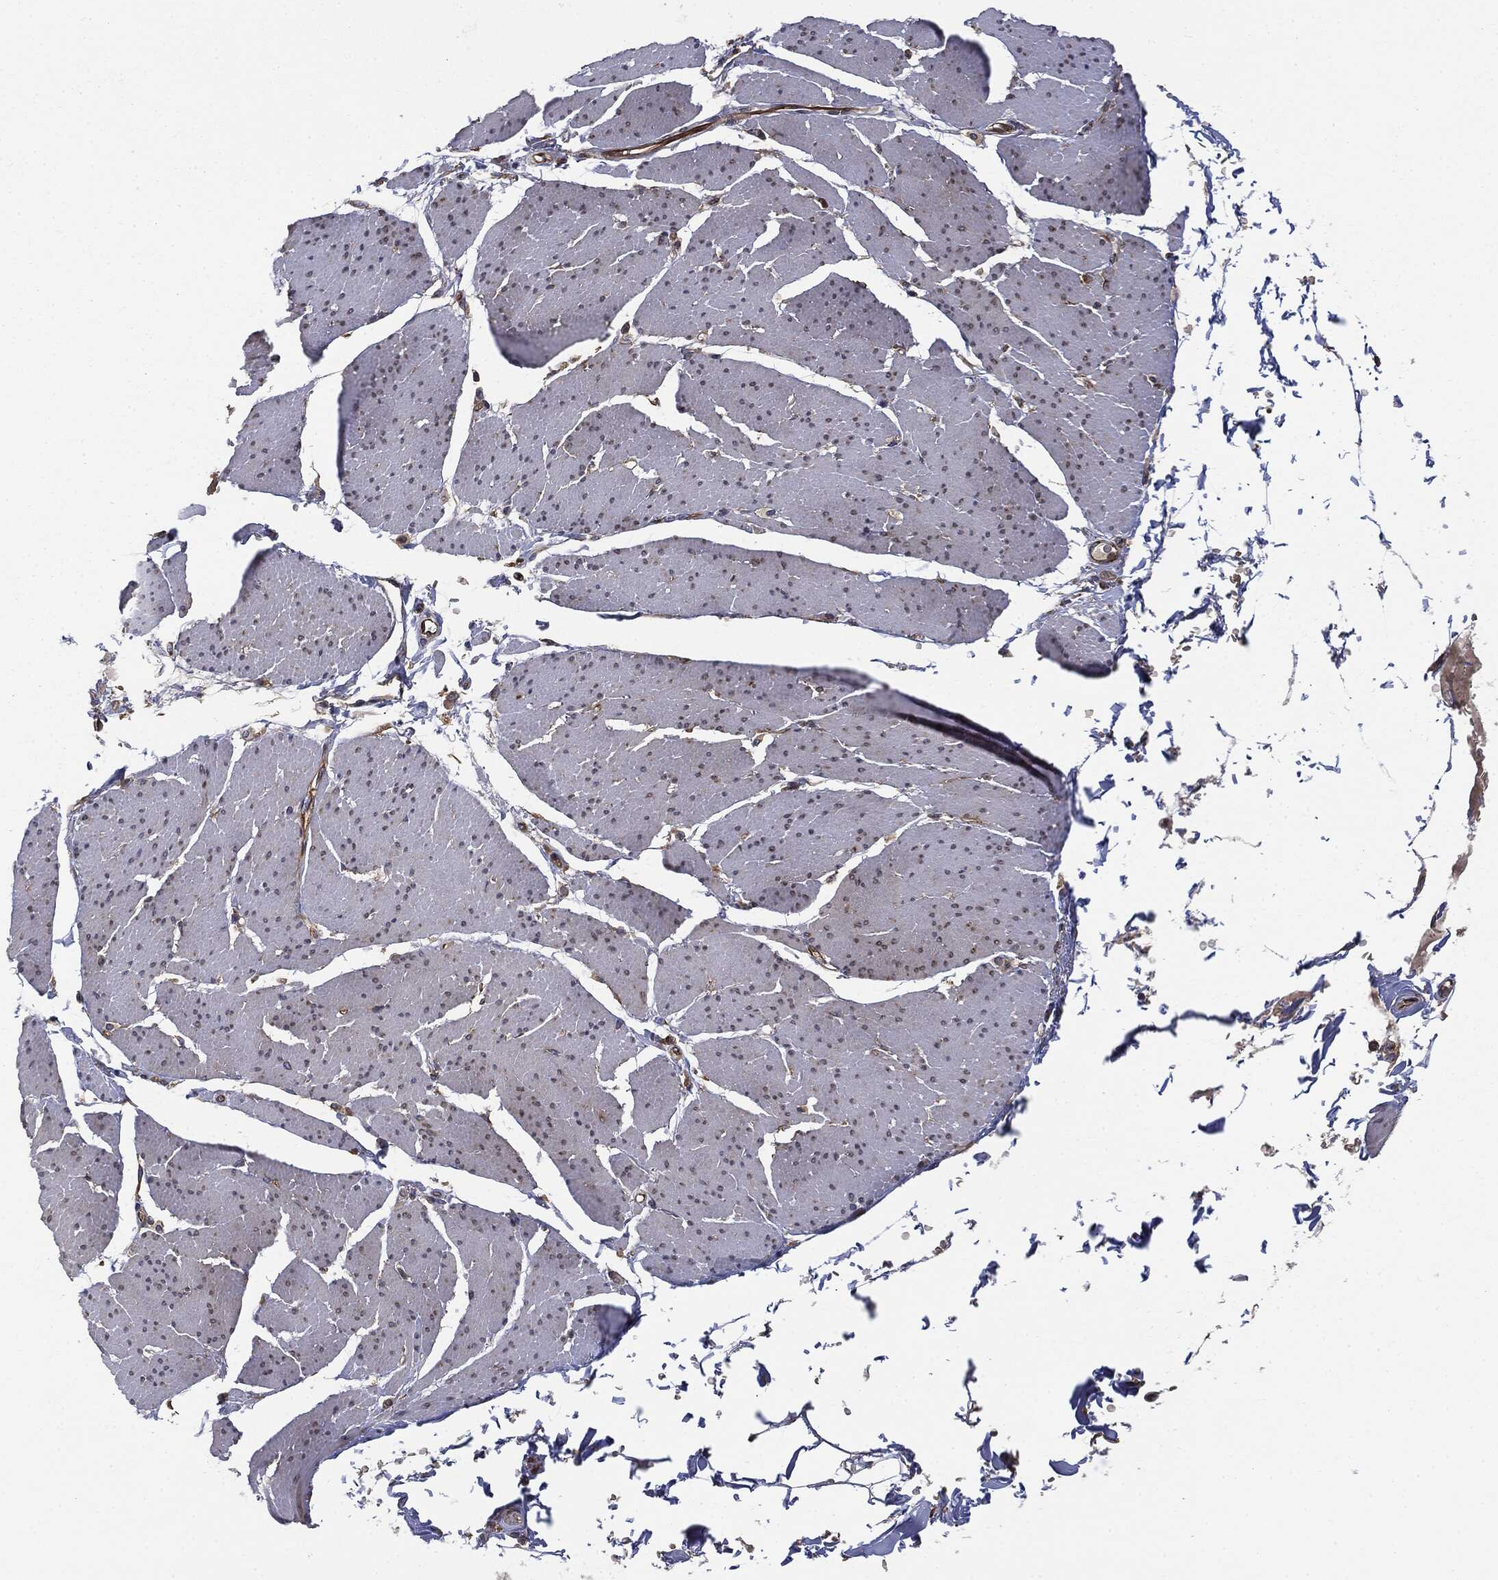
{"staining": {"intensity": "moderate", "quantity": "<25%", "location": "cytoplasmic/membranous"}, "tissue": "smooth muscle", "cell_type": "Smooth muscle cells", "image_type": "normal", "snomed": [{"axis": "morphology", "description": "Normal tissue, NOS"}, {"axis": "topography", "description": "Smooth muscle"}, {"axis": "topography", "description": "Anal"}], "caption": "The histopathology image reveals staining of unremarkable smooth muscle, revealing moderate cytoplasmic/membranous protein expression (brown color) within smooth muscle cells.", "gene": "EIF2AK2", "patient": {"sex": "male", "age": 83}}